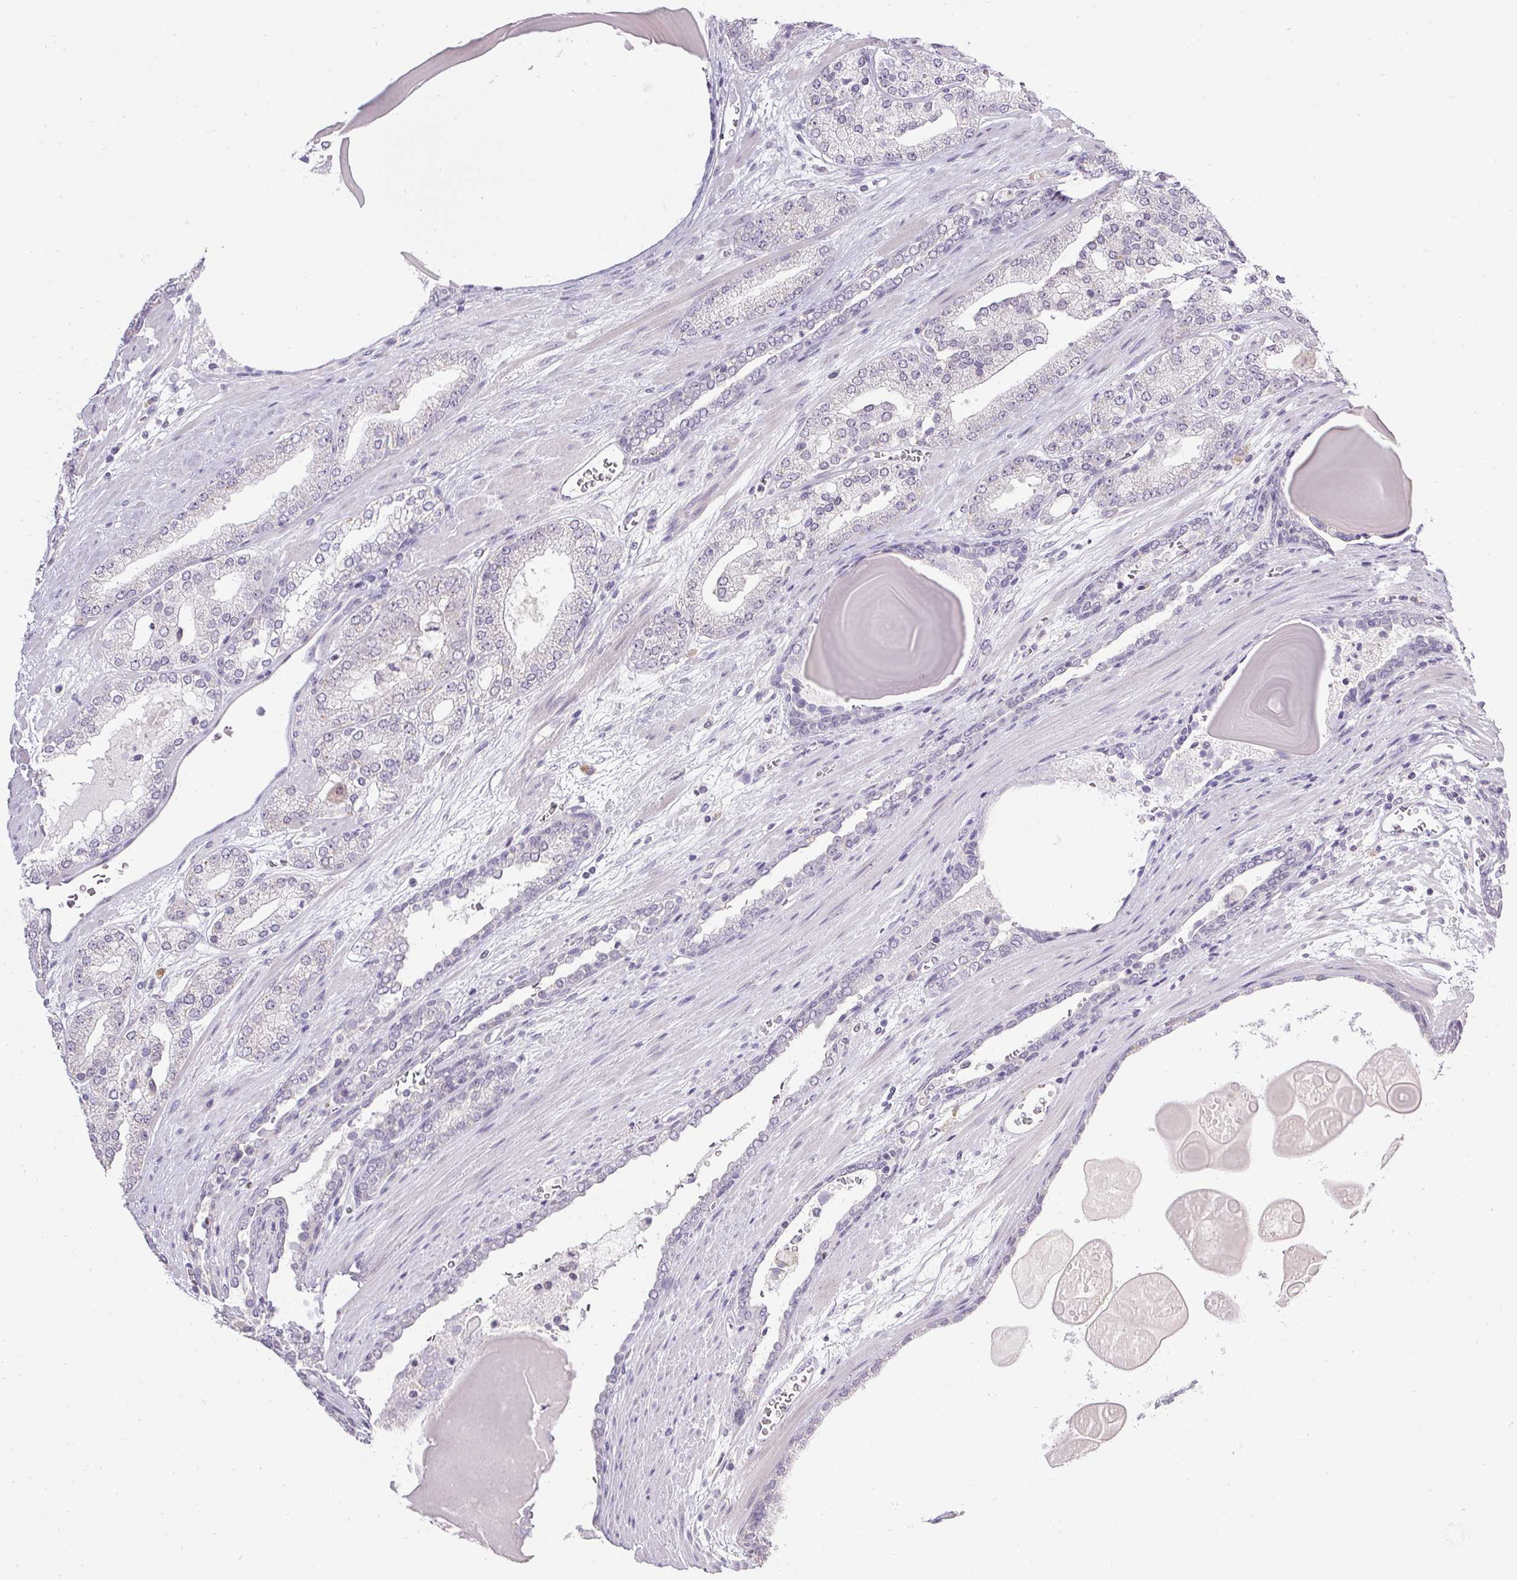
{"staining": {"intensity": "negative", "quantity": "none", "location": "none"}, "tissue": "prostate cancer", "cell_type": "Tumor cells", "image_type": "cancer", "snomed": [{"axis": "morphology", "description": "Adenocarcinoma, High grade"}, {"axis": "topography", "description": "Prostate"}], "caption": "Prostate cancer (high-grade adenocarcinoma) stained for a protein using immunohistochemistry reveals no expression tumor cells.", "gene": "PMEL", "patient": {"sex": "male", "age": 64}}